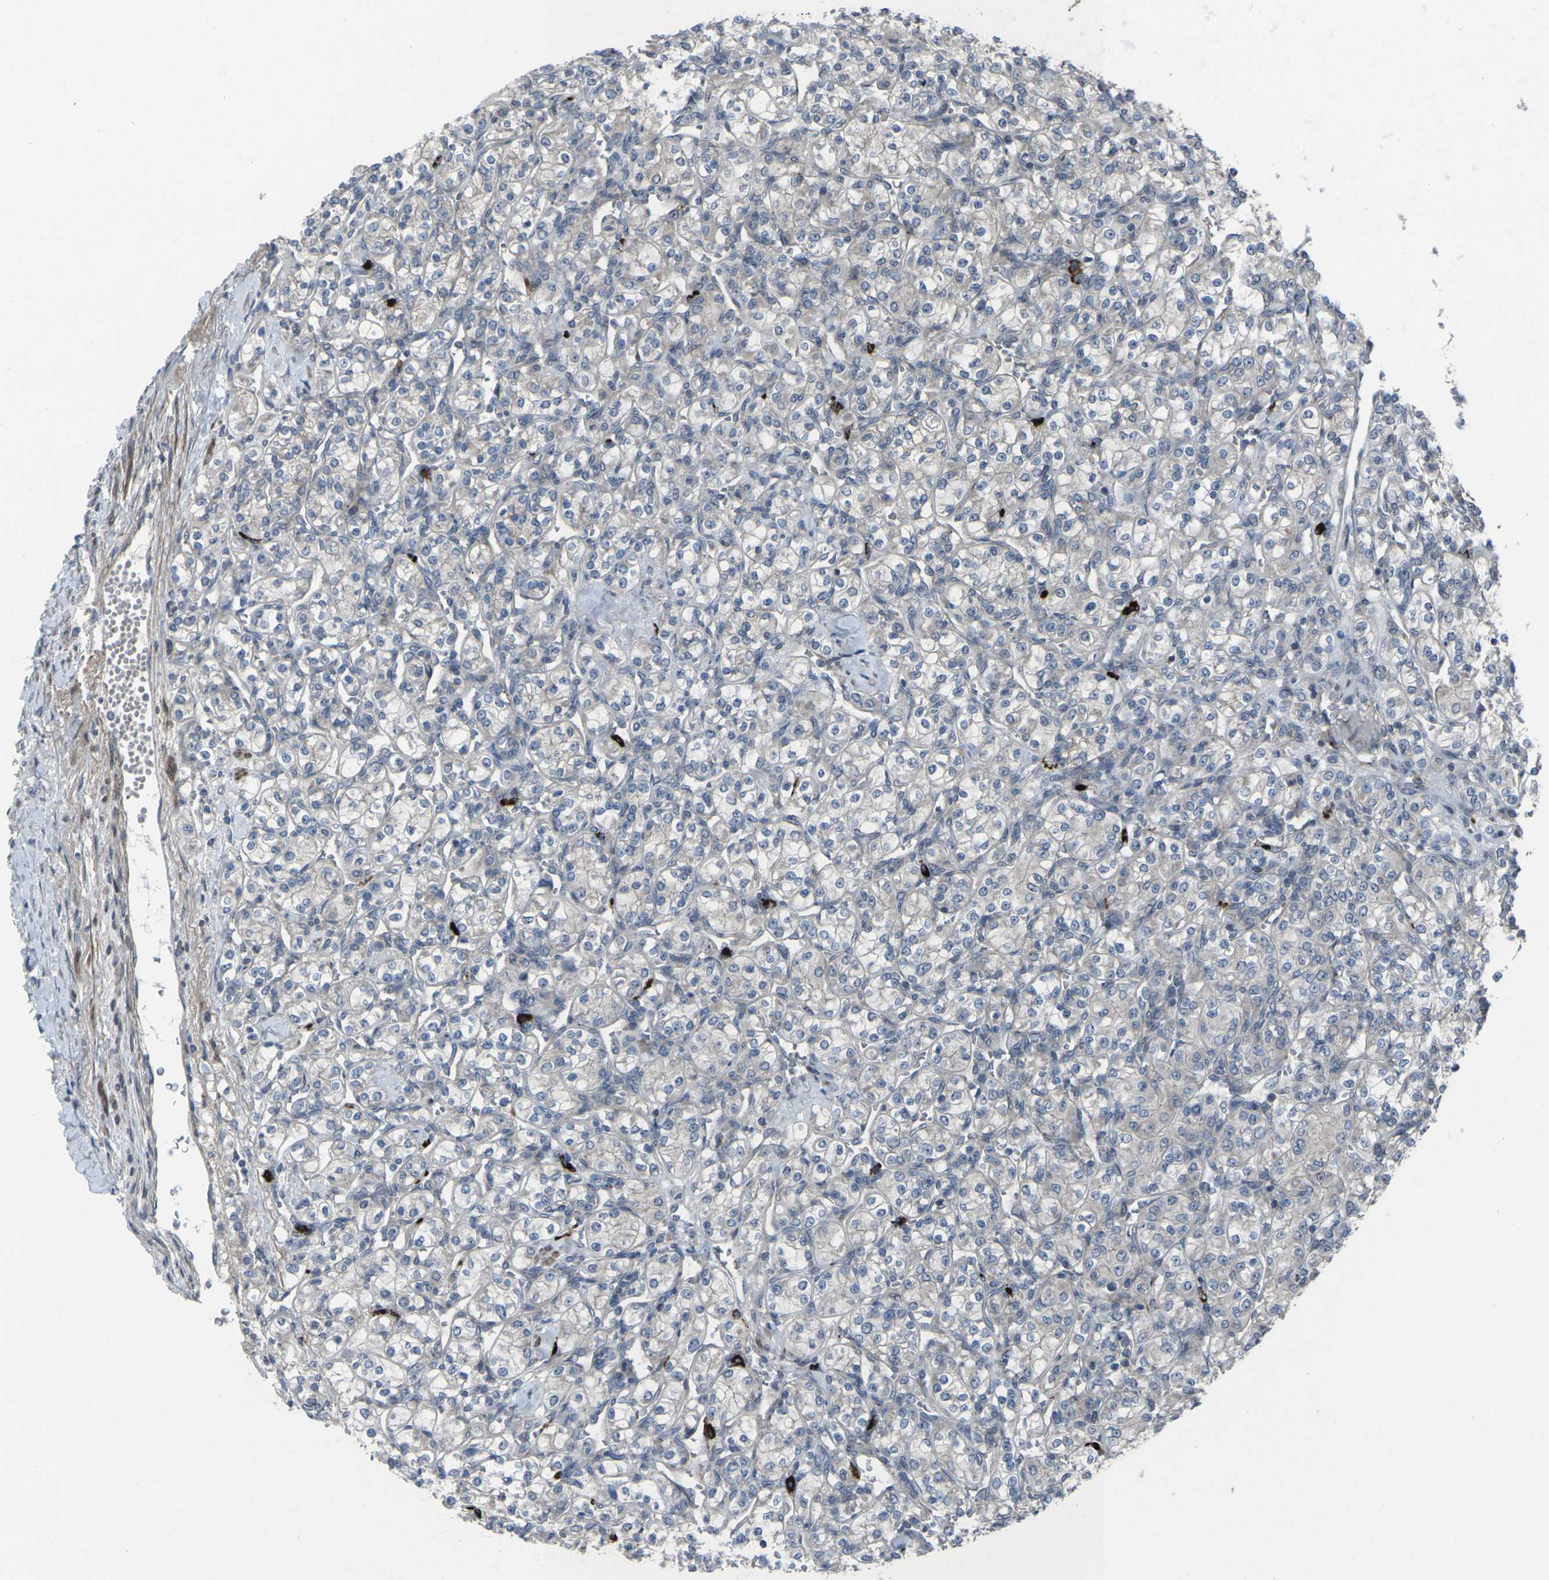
{"staining": {"intensity": "weak", "quantity": "<25%", "location": "cytoplasmic/membranous"}, "tissue": "renal cancer", "cell_type": "Tumor cells", "image_type": "cancer", "snomed": [{"axis": "morphology", "description": "Adenocarcinoma, NOS"}, {"axis": "topography", "description": "Kidney"}], "caption": "Immunohistochemistry (IHC) micrograph of neoplastic tissue: human renal cancer (adenocarcinoma) stained with DAB (3,3'-diaminobenzidine) shows no significant protein expression in tumor cells.", "gene": "CCR10", "patient": {"sex": "male", "age": 77}}